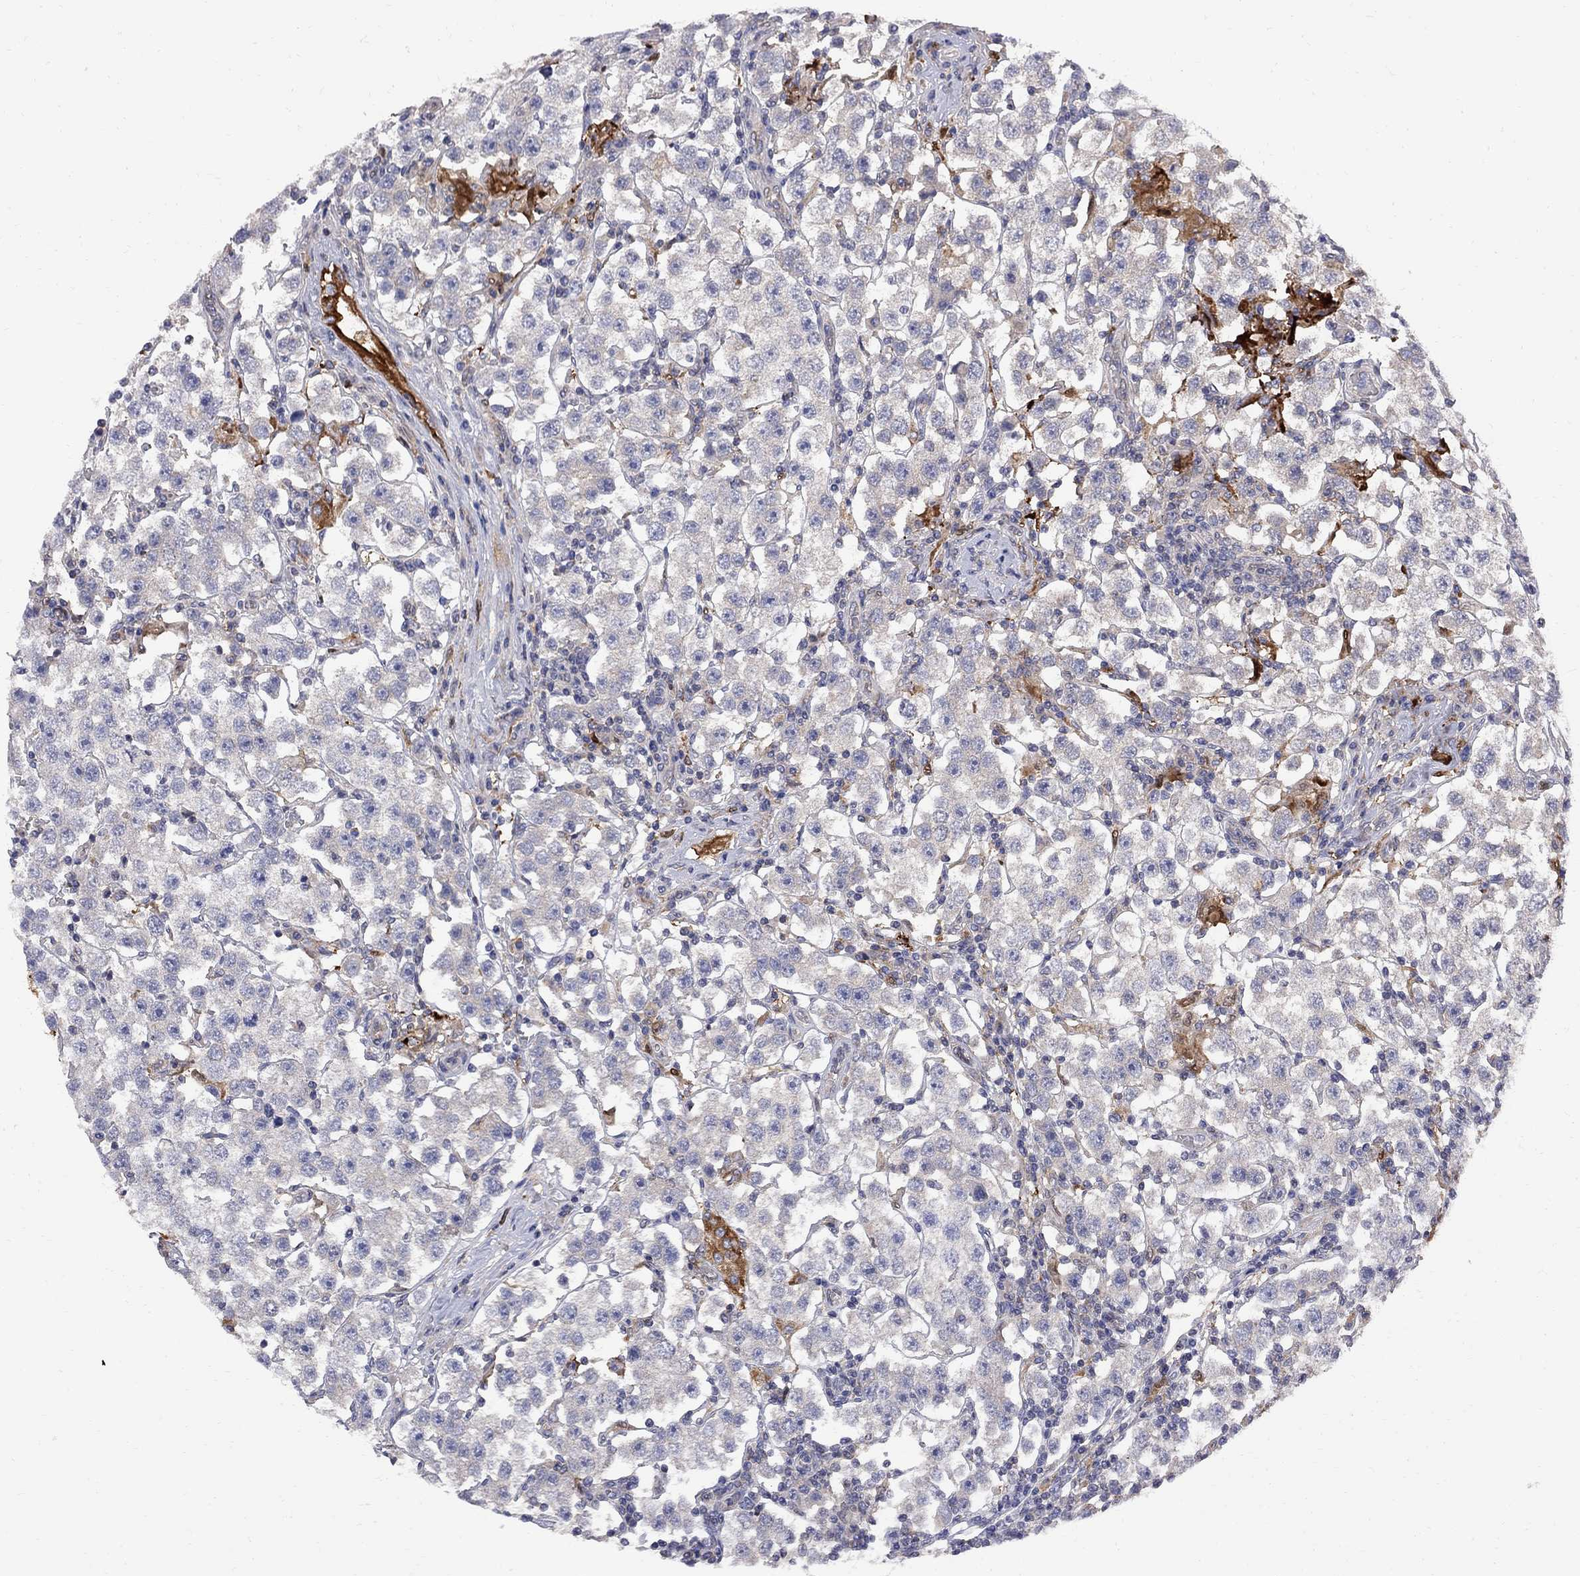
{"staining": {"intensity": "negative", "quantity": "none", "location": "none"}, "tissue": "testis cancer", "cell_type": "Tumor cells", "image_type": "cancer", "snomed": [{"axis": "morphology", "description": "Seminoma, NOS"}, {"axis": "topography", "description": "Testis"}], "caption": "Testis cancer was stained to show a protein in brown. There is no significant positivity in tumor cells. (DAB (3,3'-diaminobenzidine) immunohistochemistry (IHC) visualized using brightfield microscopy, high magnification).", "gene": "MTHFR", "patient": {"sex": "male", "age": 37}}